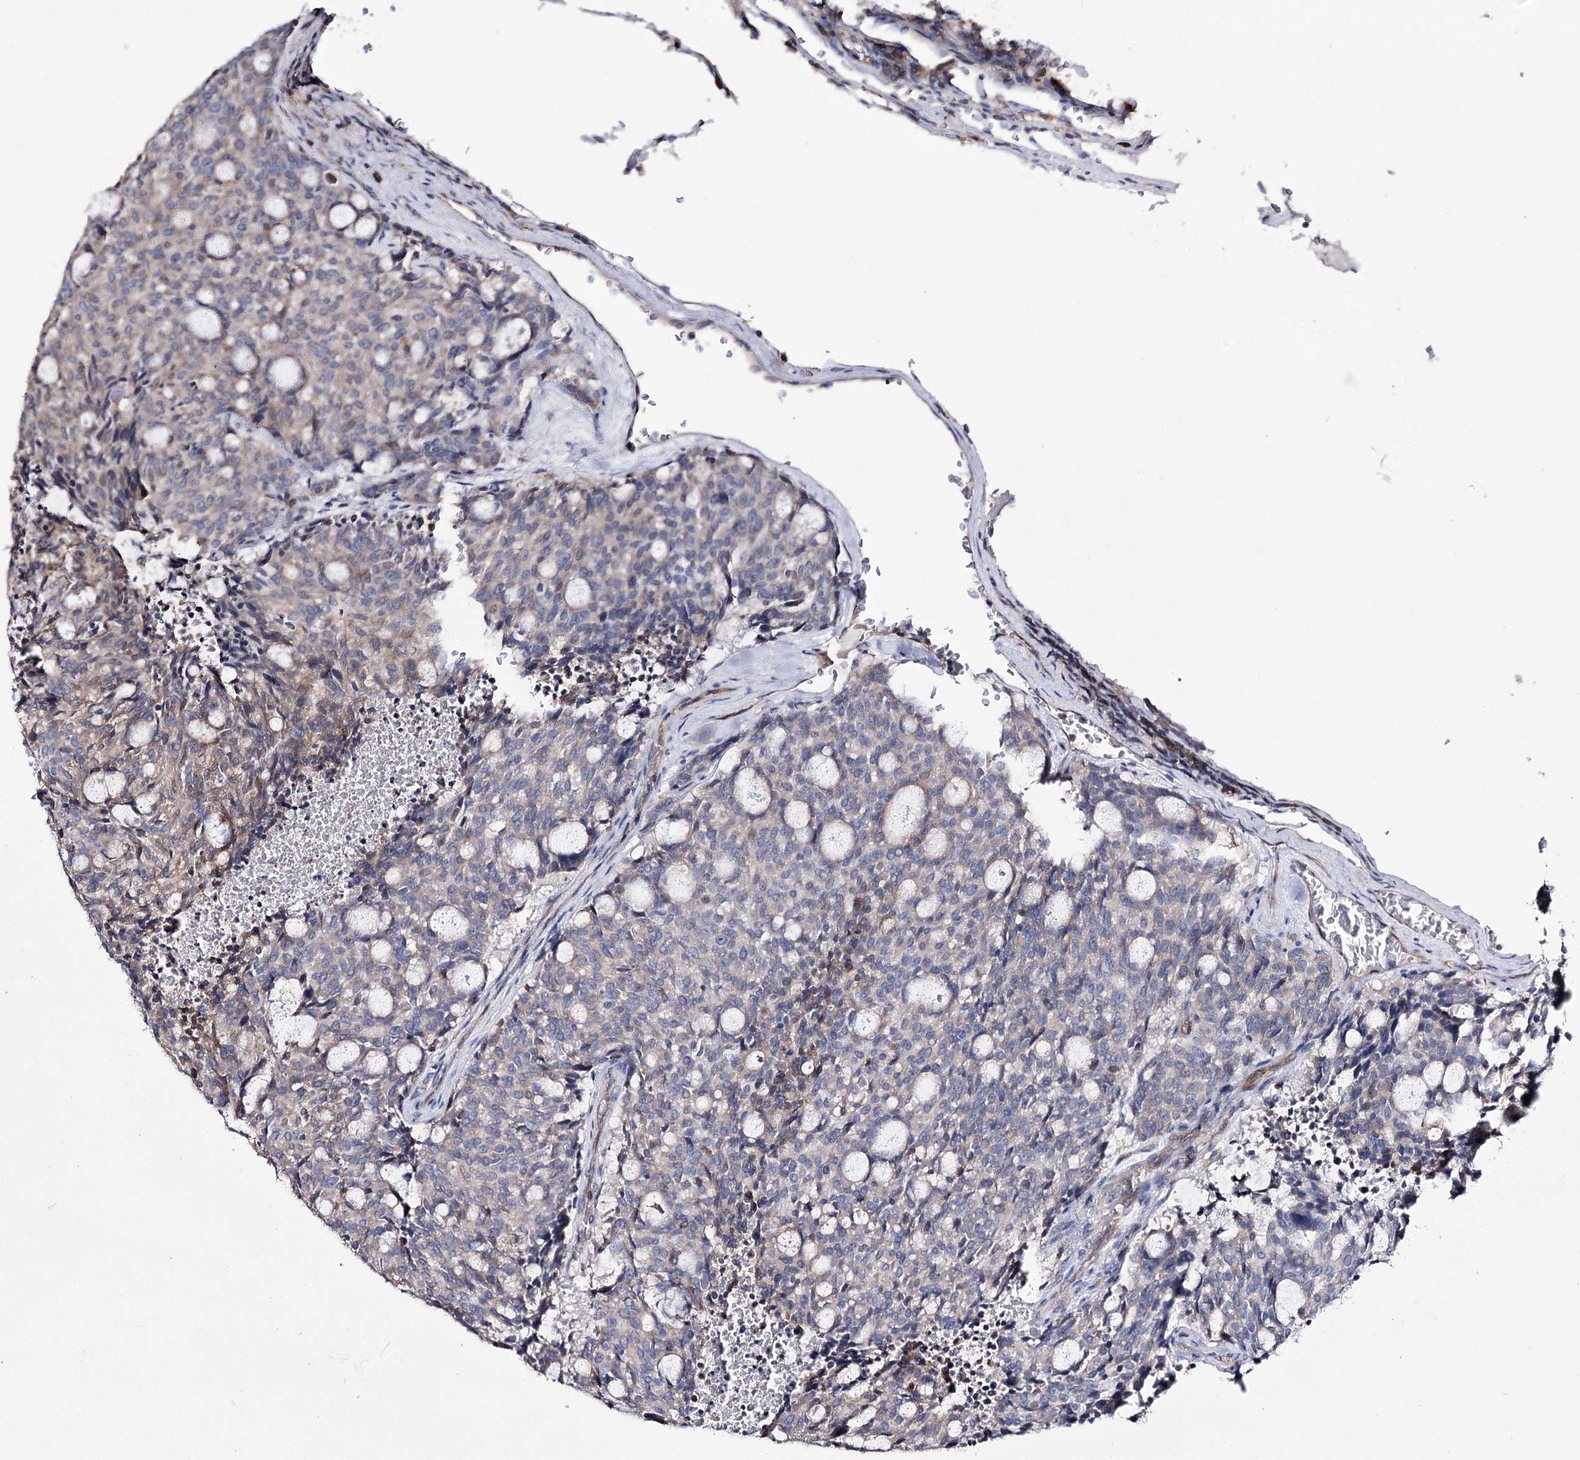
{"staining": {"intensity": "moderate", "quantity": "25%-75%", "location": "cytoplasmic/membranous,nuclear"}, "tissue": "carcinoid", "cell_type": "Tumor cells", "image_type": "cancer", "snomed": [{"axis": "morphology", "description": "Carcinoid, malignant, NOS"}, {"axis": "topography", "description": "Pancreas"}], "caption": "Carcinoid (malignant) was stained to show a protein in brown. There is medium levels of moderate cytoplasmic/membranous and nuclear expression in about 25%-75% of tumor cells.", "gene": "PTER", "patient": {"sex": "female", "age": 54}}